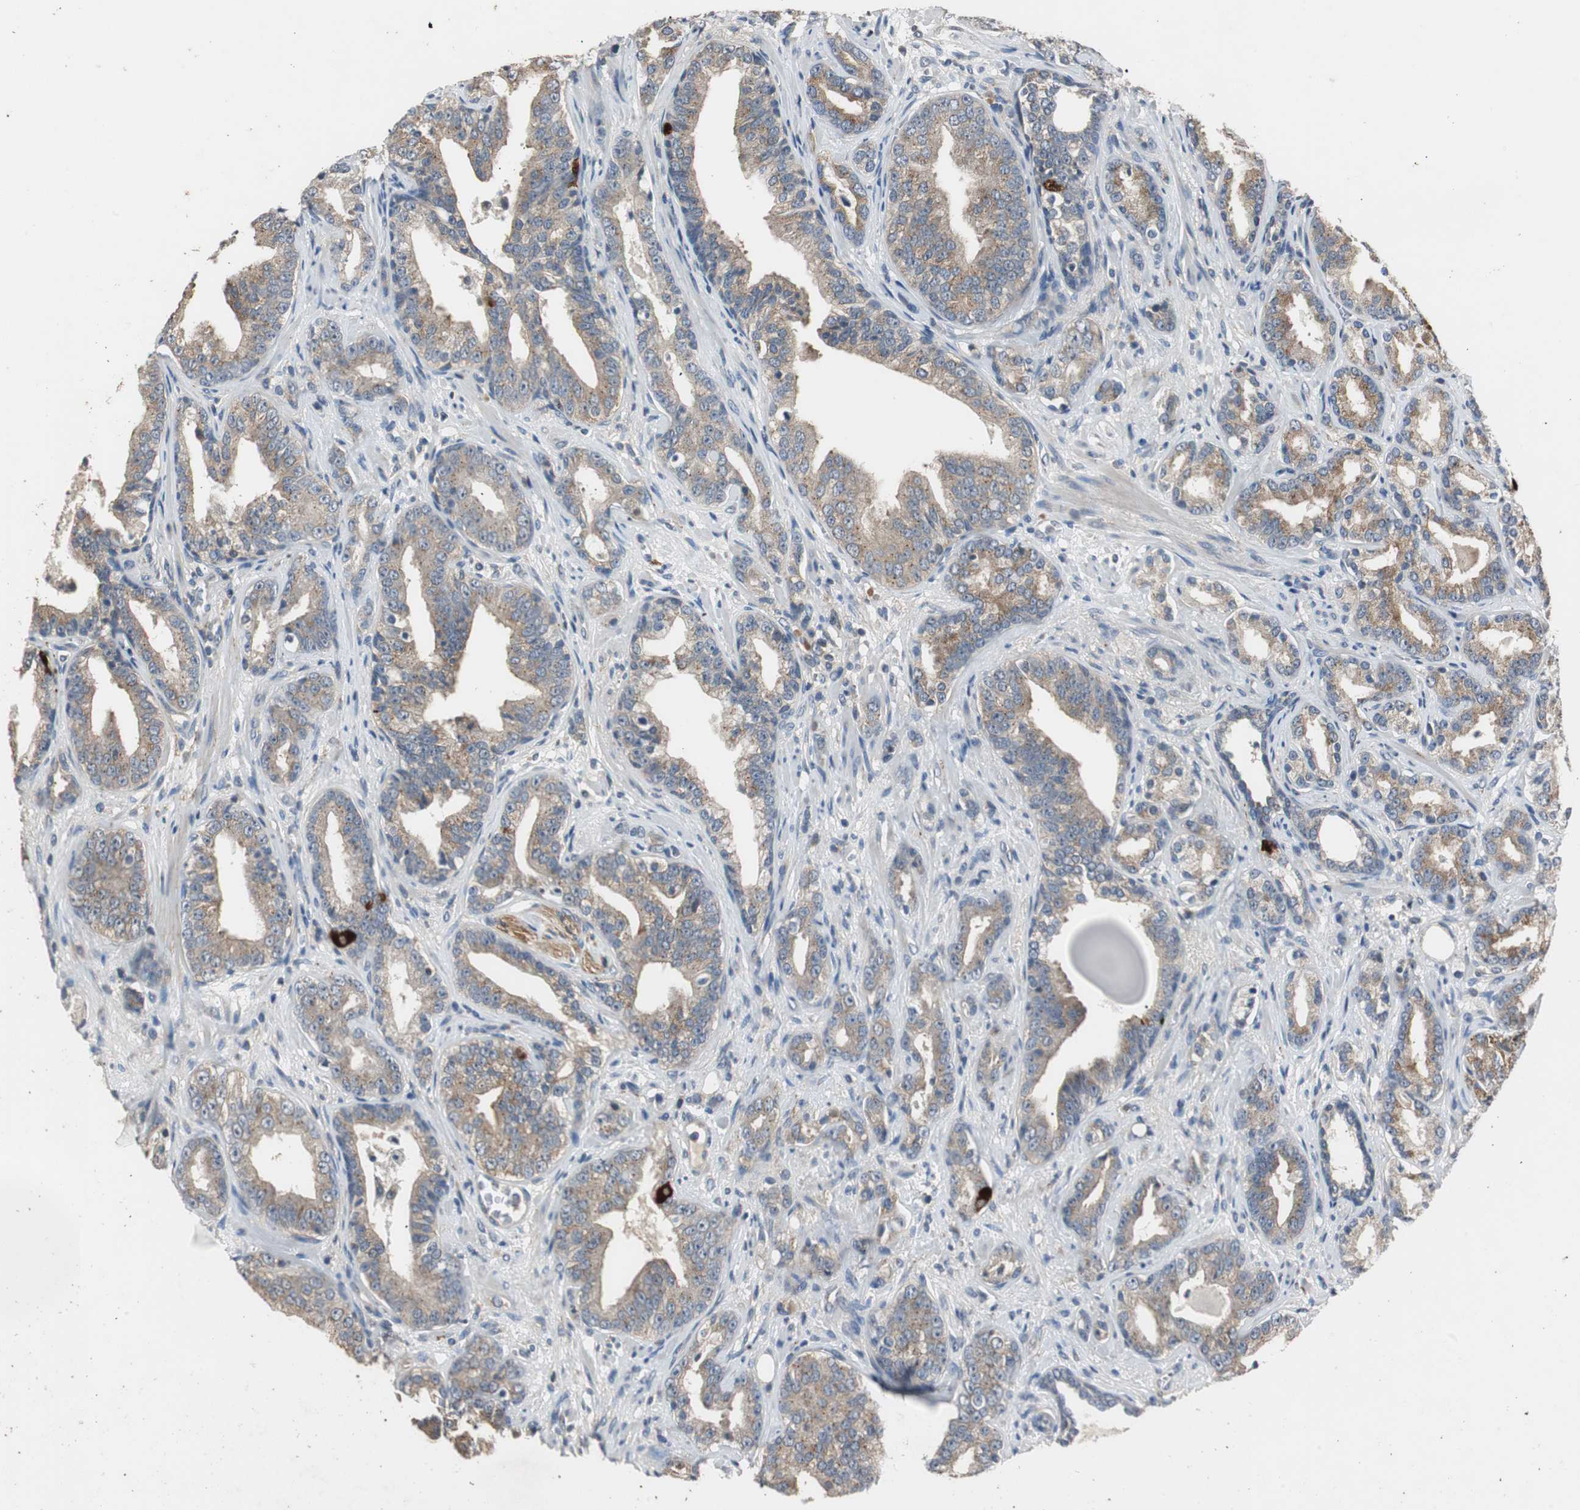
{"staining": {"intensity": "moderate", "quantity": ">75%", "location": "cytoplasmic/membranous"}, "tissue": "prostate cancer", "cell_type": "Tumor cells", "image_type": "cancer", "snomed": [{"axis": "morphology", "description": "Adenocarcinoma, Low grade"}, {"axis": "topography", "description": "Prostate"}], "caption": "Human prostate cancer (low-grade adenocarcinoma) stained for a protein (brown) shows moderate cytoplasmic/membranous positive positivity in approximately >75% of tumor cells.", "gene": "PTPRN2", "patient": {"sex": "male", "age": 63}}